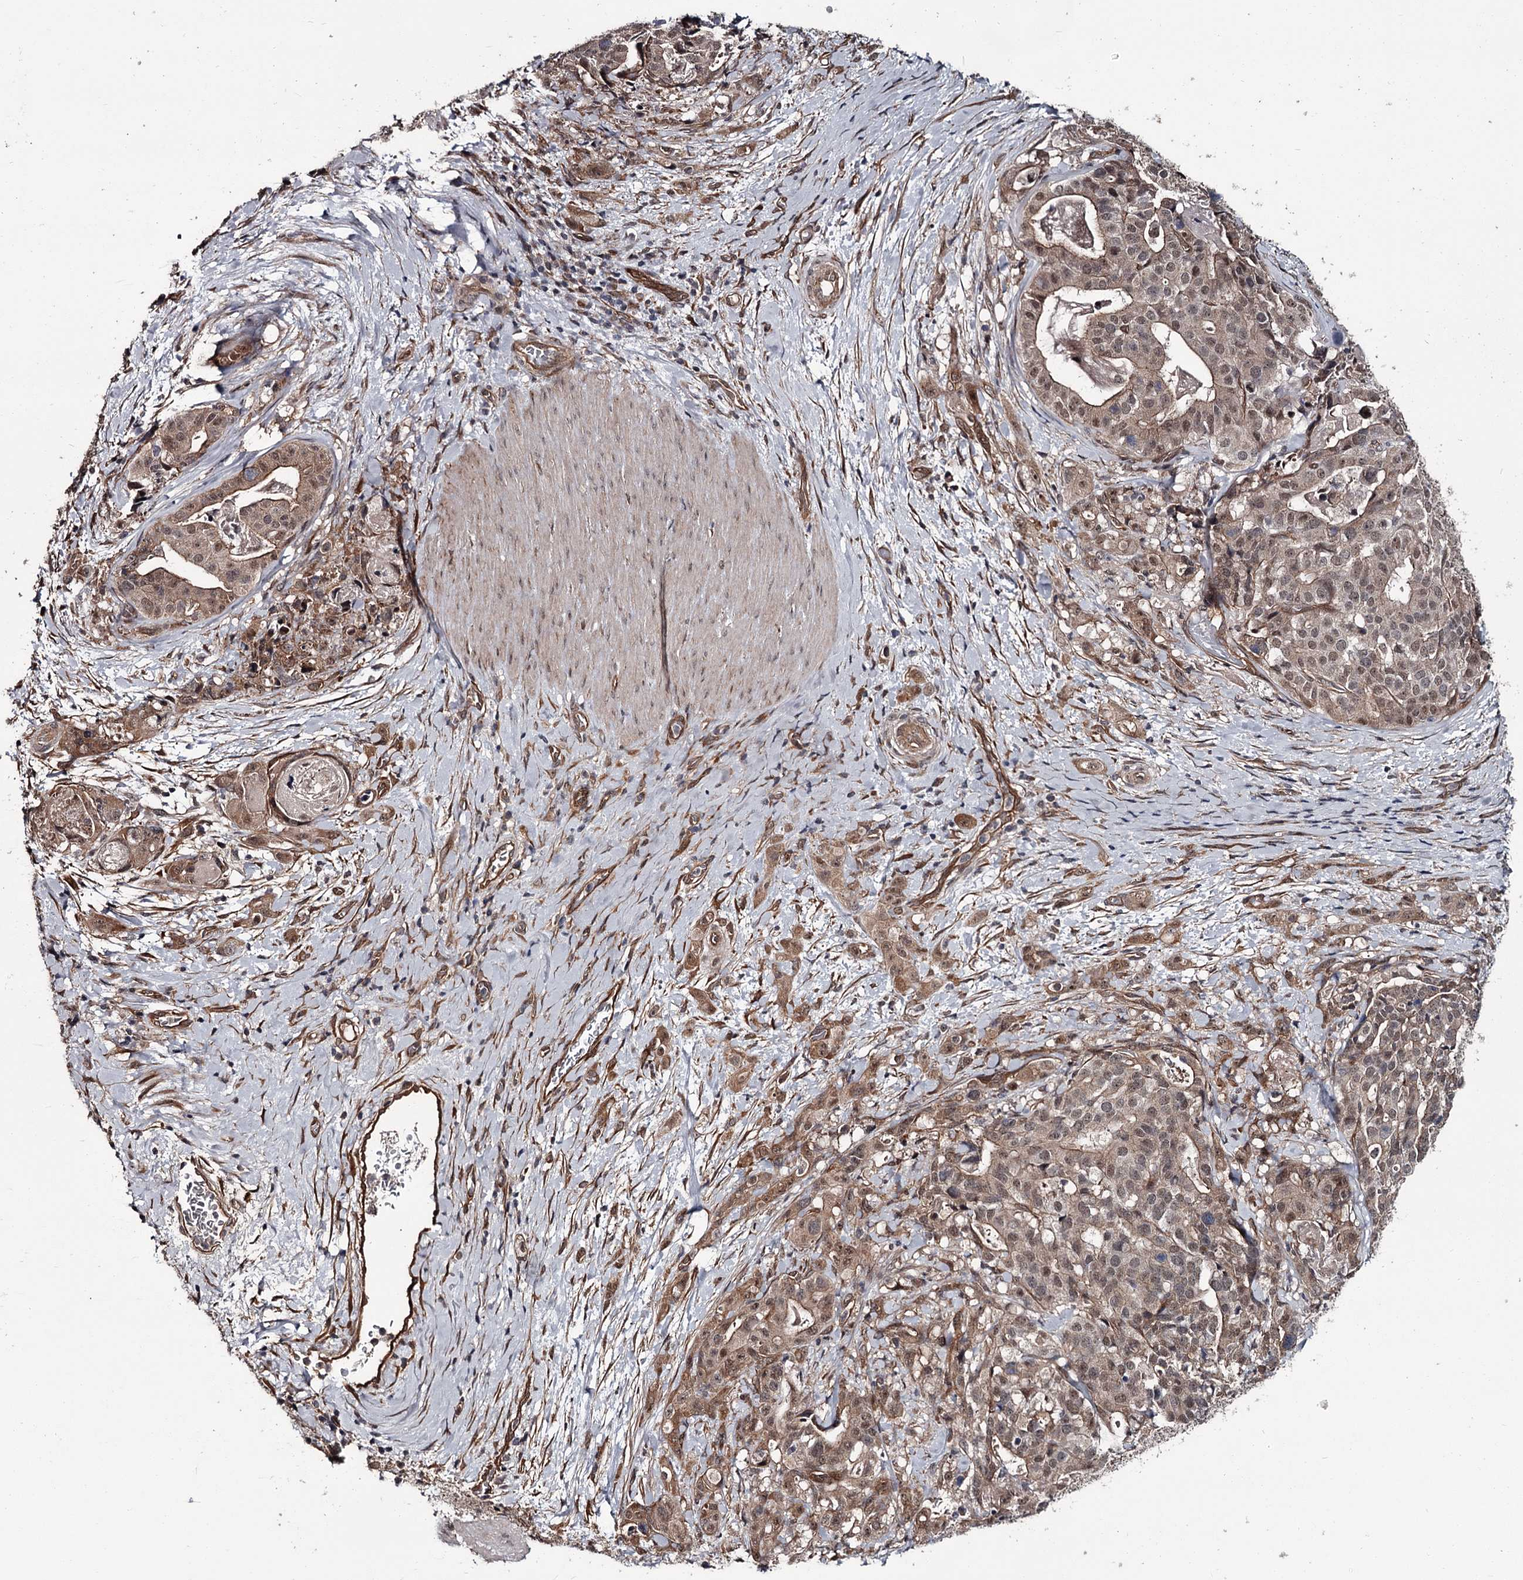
{"staining": {"intensity": "moderate", "quantity": ">75%", "location": "cytoplasmic/membranous,nuclear"}, "tissue": "stomach cancer", "cell_type": "Tumor cells", "image_type": "cancer", "snomed": [{"axis": "morphology", "description": "Adenocarcinoma, NOS"}, {"axis": "topography", "description": "Stomach"}], "caption": "Adenocarcinoma (stomach) stained with a protein marker reveals moderate staining in tumor cells.", "gene": "CDC42EP2", "patient": {"sex": "male", "age": 48}}